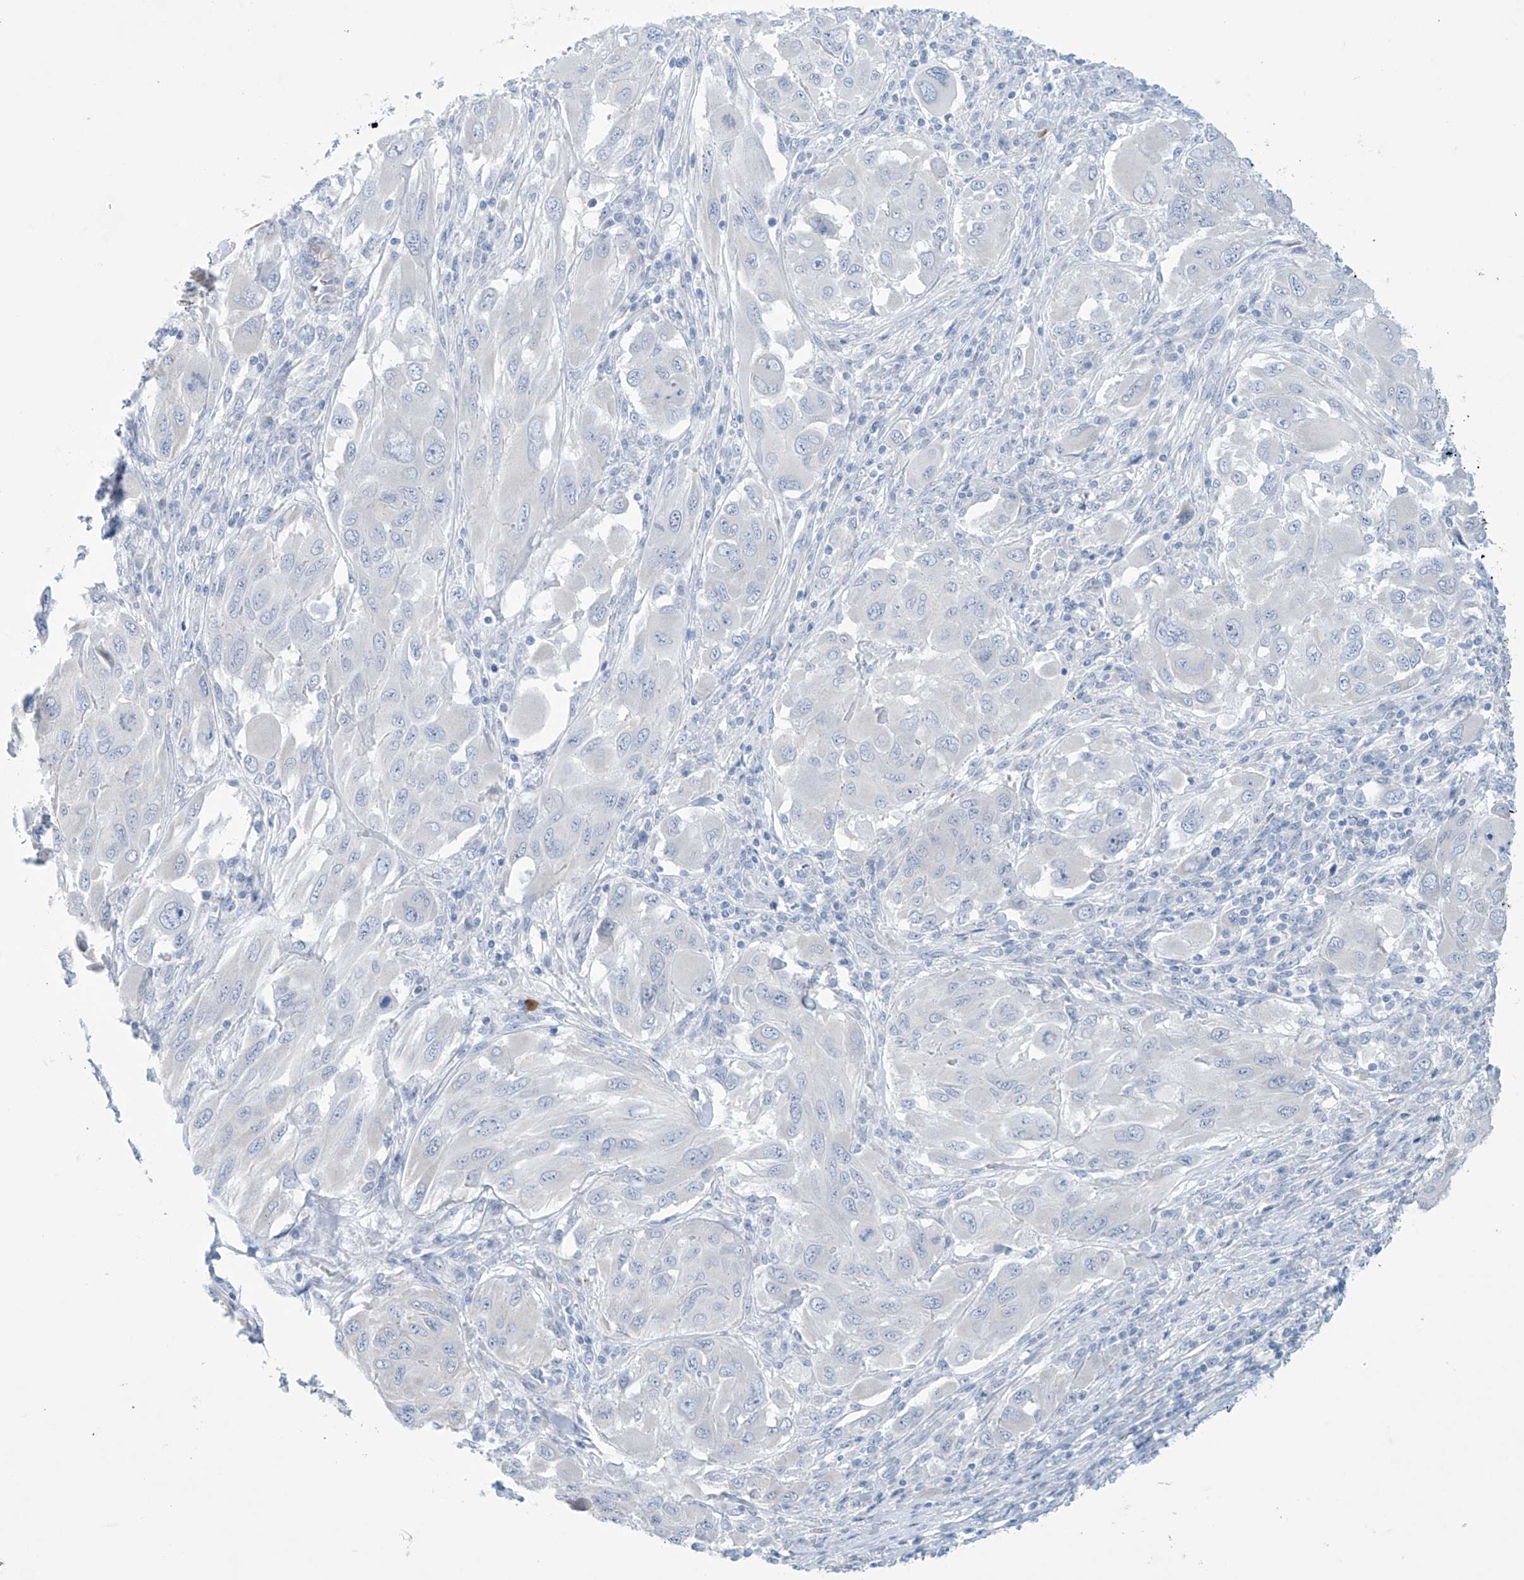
{"staining": {"intensity": "negative", "quantity": "none", "location": "none"}, "tissue": "melanoma", "cell_type": "Tumor cells", "image_type": "cancer", "snomed": [{"axis": "morphology", "description": "Malignant melanoma, NOS"}, {"axis": "topography", "description": "Skin"}], "caption": "Malignant melanoma stained for a protein using immunohistochemistry demonstrates no expression tumor cells.", "gene": "SLC35A5", "patient": {"sex": "female", "age": 91}}